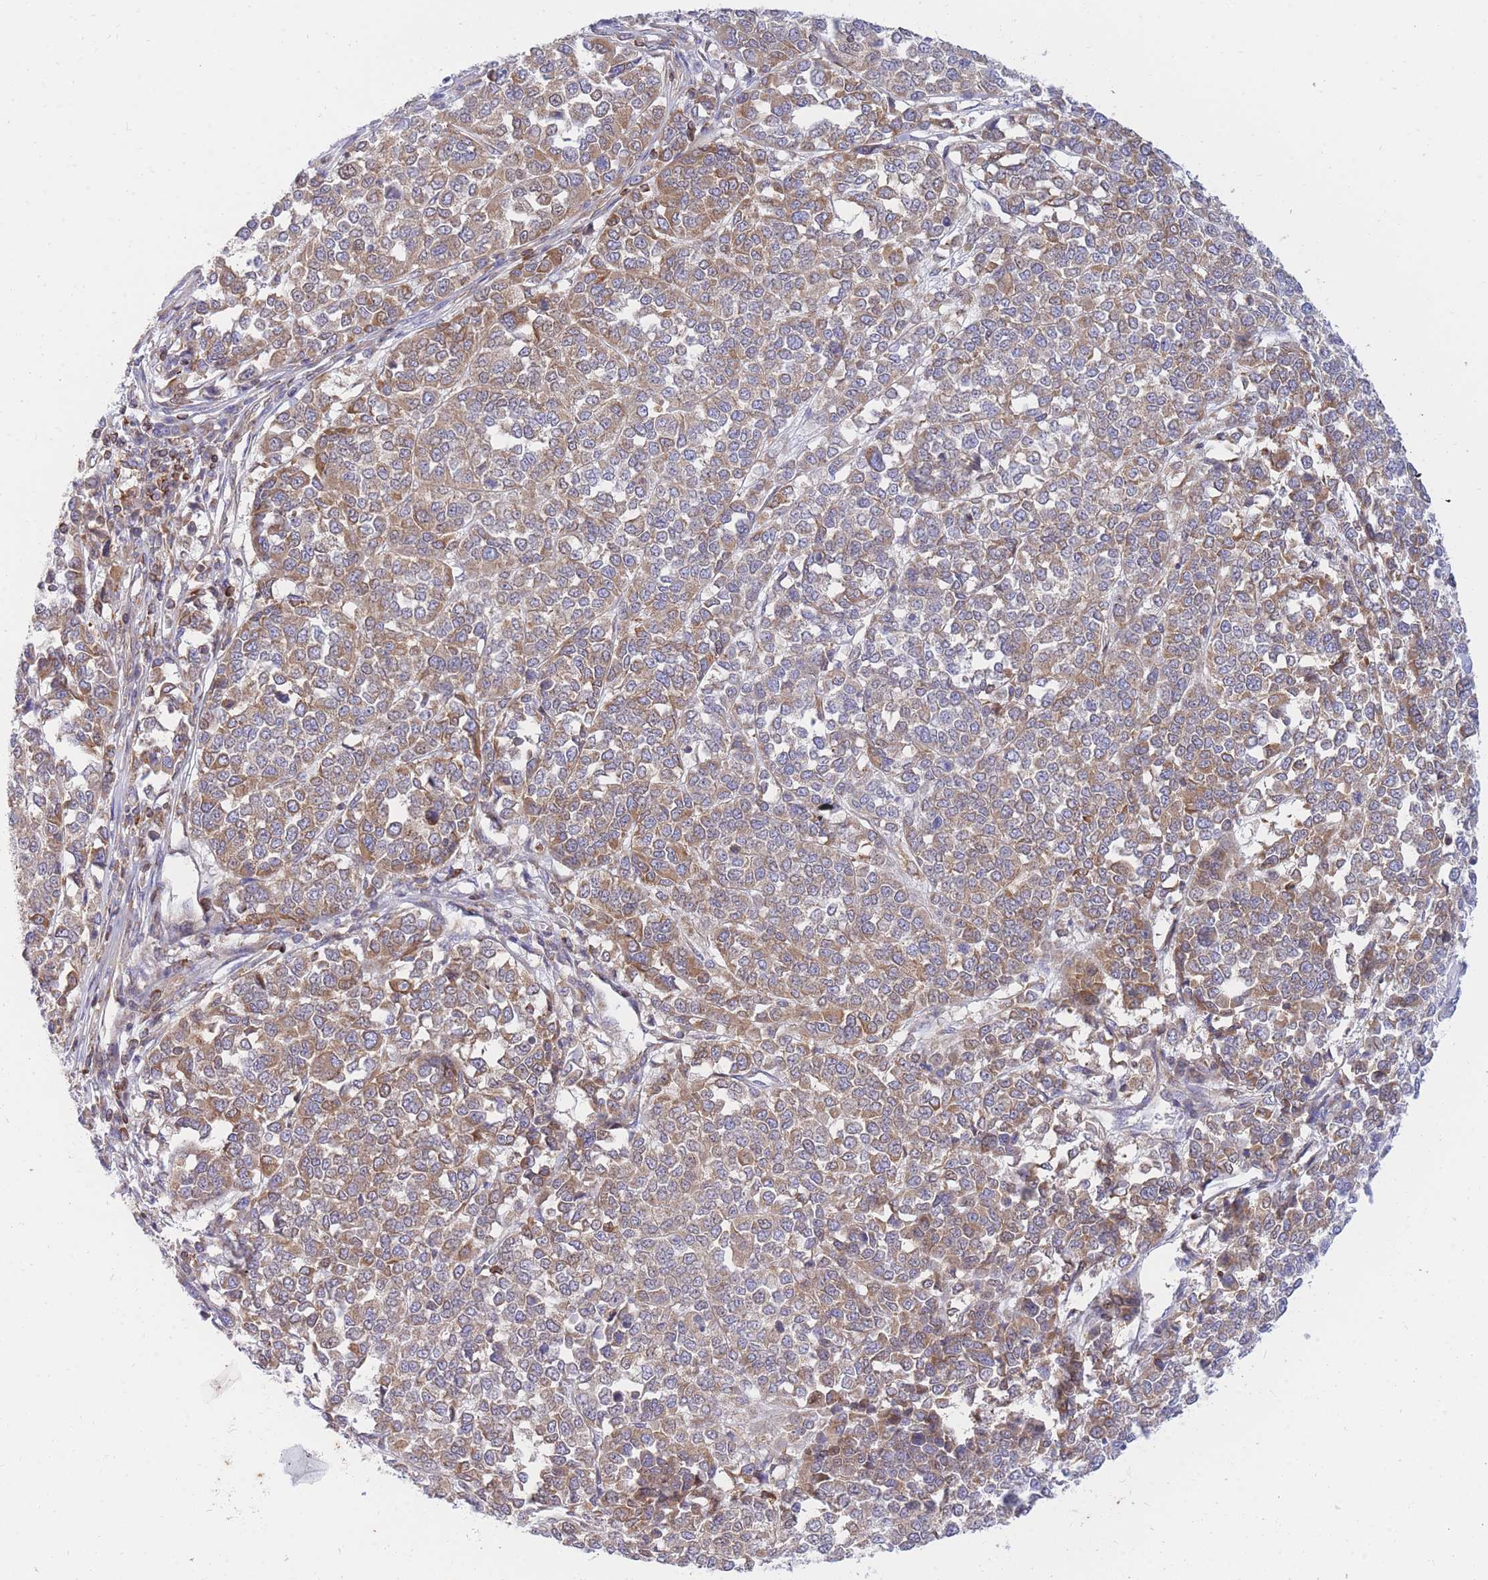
{"staining": {"intensity": "moderate", "quantity": ">75%", "location": "cytoplasmic/membranous"}, "tissue": "melanoma", "cell_type": "Tumor cells", "image_type": "cancer", "snomed": [{"axis": "morphology", "description": "Malignant melanoma, Metastatic site"}, {"axis": "topography", "description": "Lymph node"}], "caption": "Protein expression analysis of human malignant melanoma (metastatic site) reveals moderate cytoplasmic/membranous staining in about >75% of tumor cells.", "gene": "REM1", "patient": {"sex": "male", "age": 44}}